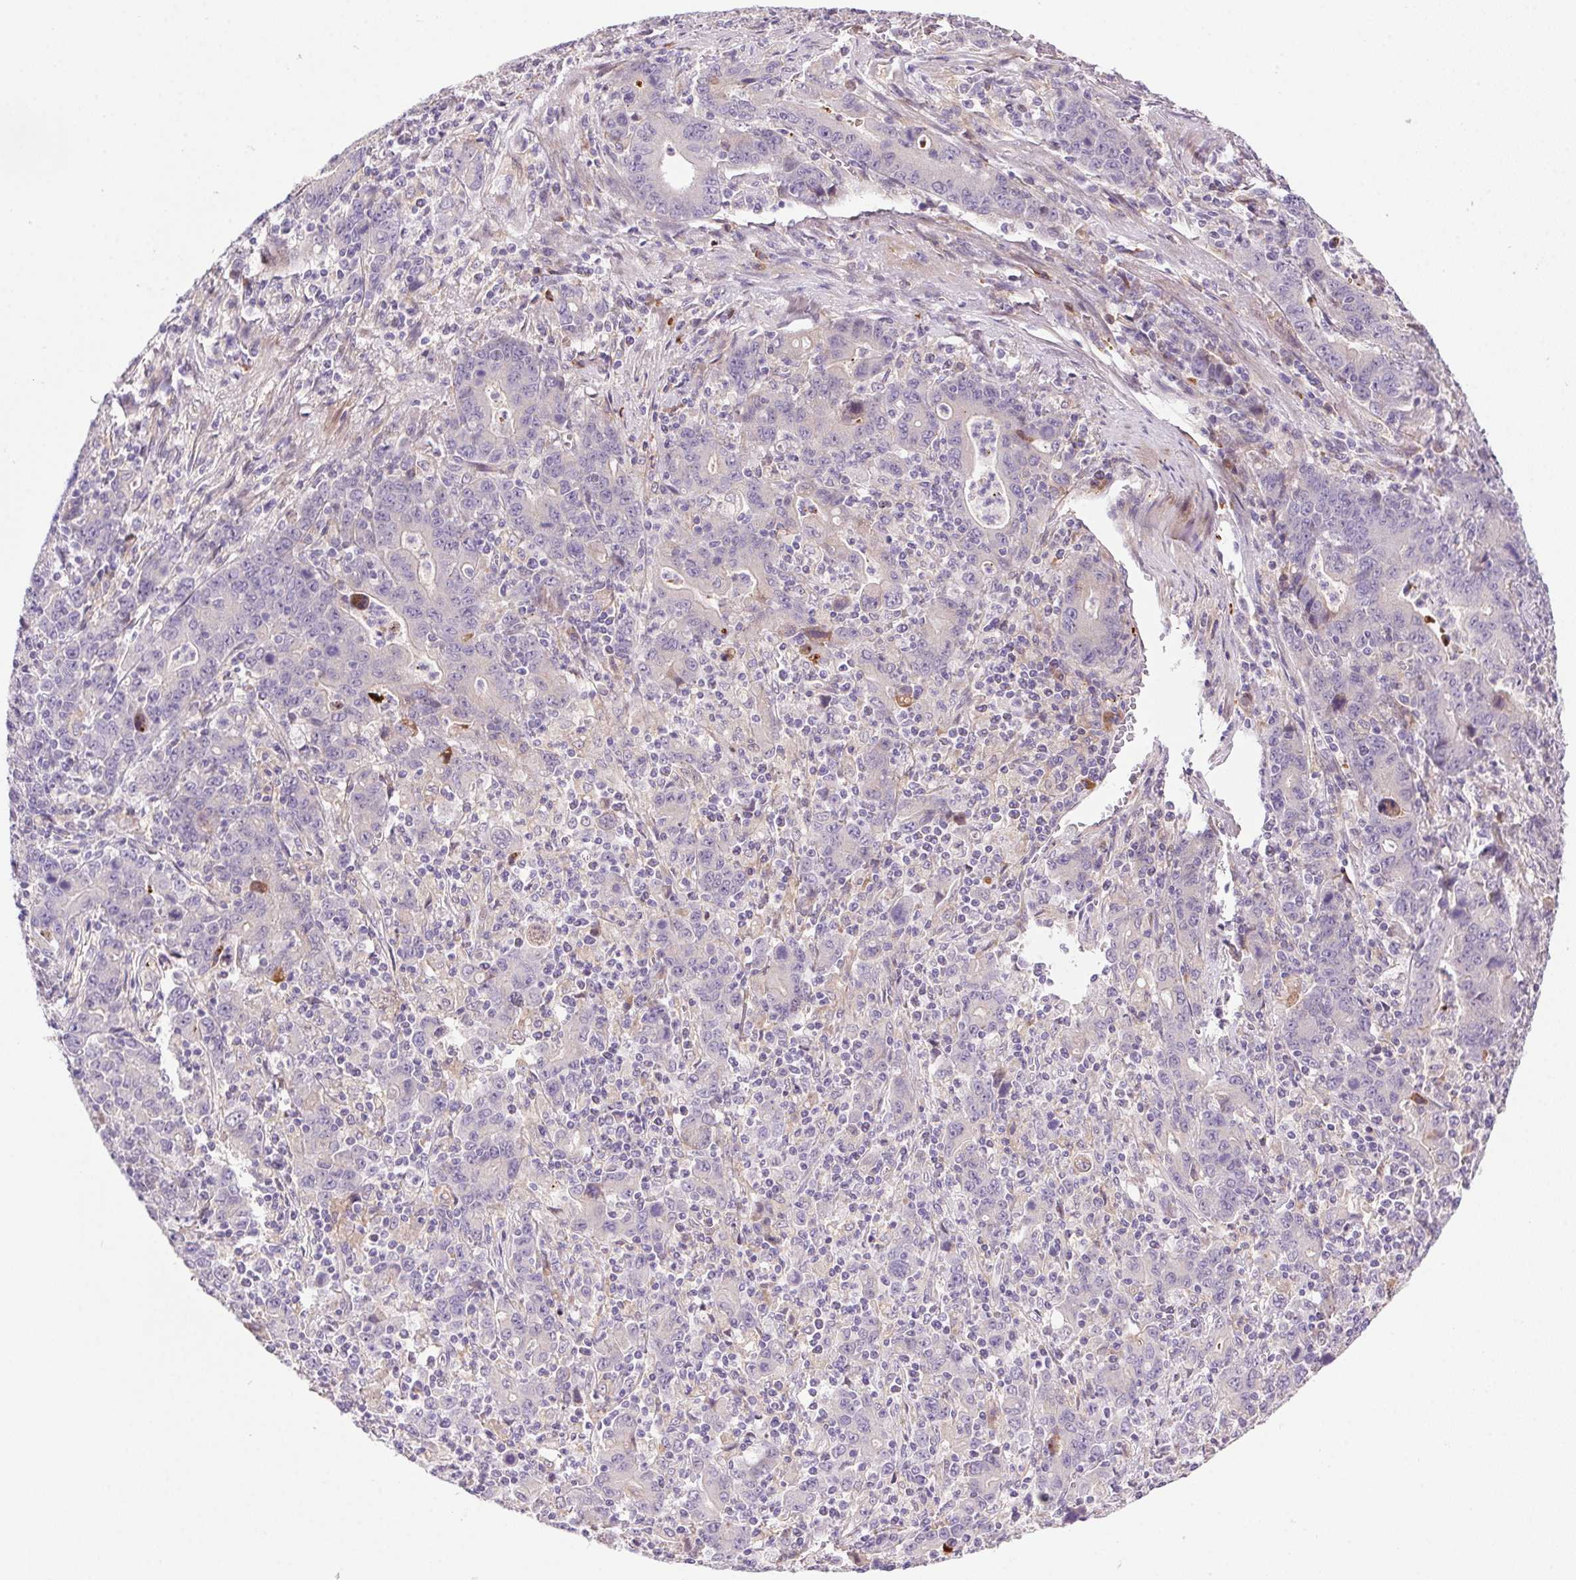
{"staining": {"intensity": "negative", "quantity": "none", "location": "none"}, "tissue": "stomach cancer", "cell_type": "Tumor cells", "image_type": "cancer", "snomed": [{"axis": "morphology", "description": "Adenocarcinoma, NOS"}, {"axis": "topography", "description": "Stomach, upper"}], "caption": "The IHC photomicrograph has no significant positivity in tumor cells of adenocarcinoma (stomach) tissue.", "gene": "LRRTM1", "patient": {"sex": "male", "age": 69}}